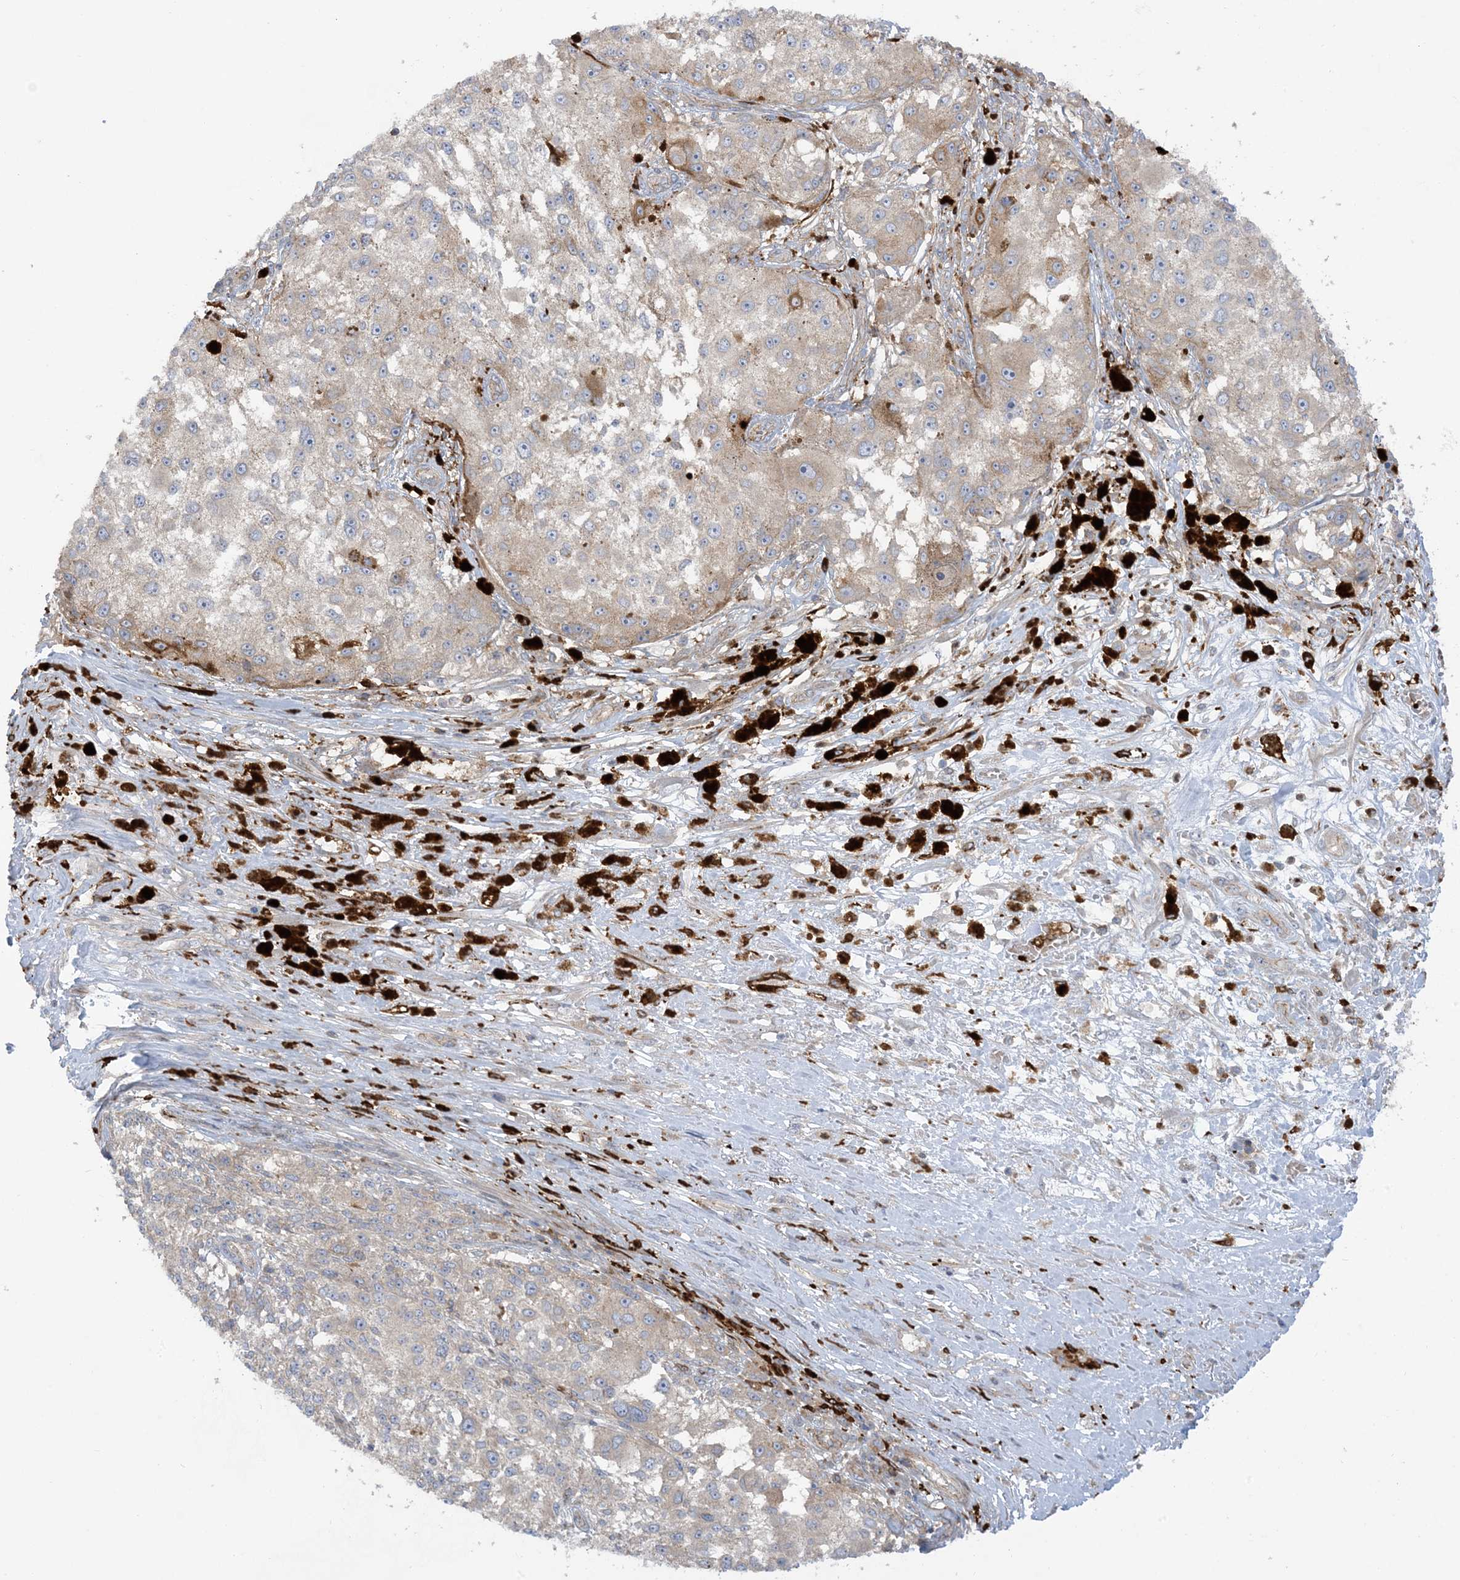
{"staining": {"intensity": "weak", "quantity": "<25%", "location": "cytoplasmic/membranous"}, "tissue": "melanoma", "cell_type": "Tumor cells", "image_type": "cancer", "snomed": [{"axis": "morphology", "description": "Necrosis, NOS"}, {"axis": "morphology", "description": "Malignant melanoma, NOS"}, {"axis": "topography", "description": "Skin"}], "caption": "Tumor cells are negative for protein expression in human malignant melanoma.", "gene": "ICMT", "patient": {"sex": "female", "age": 87}}